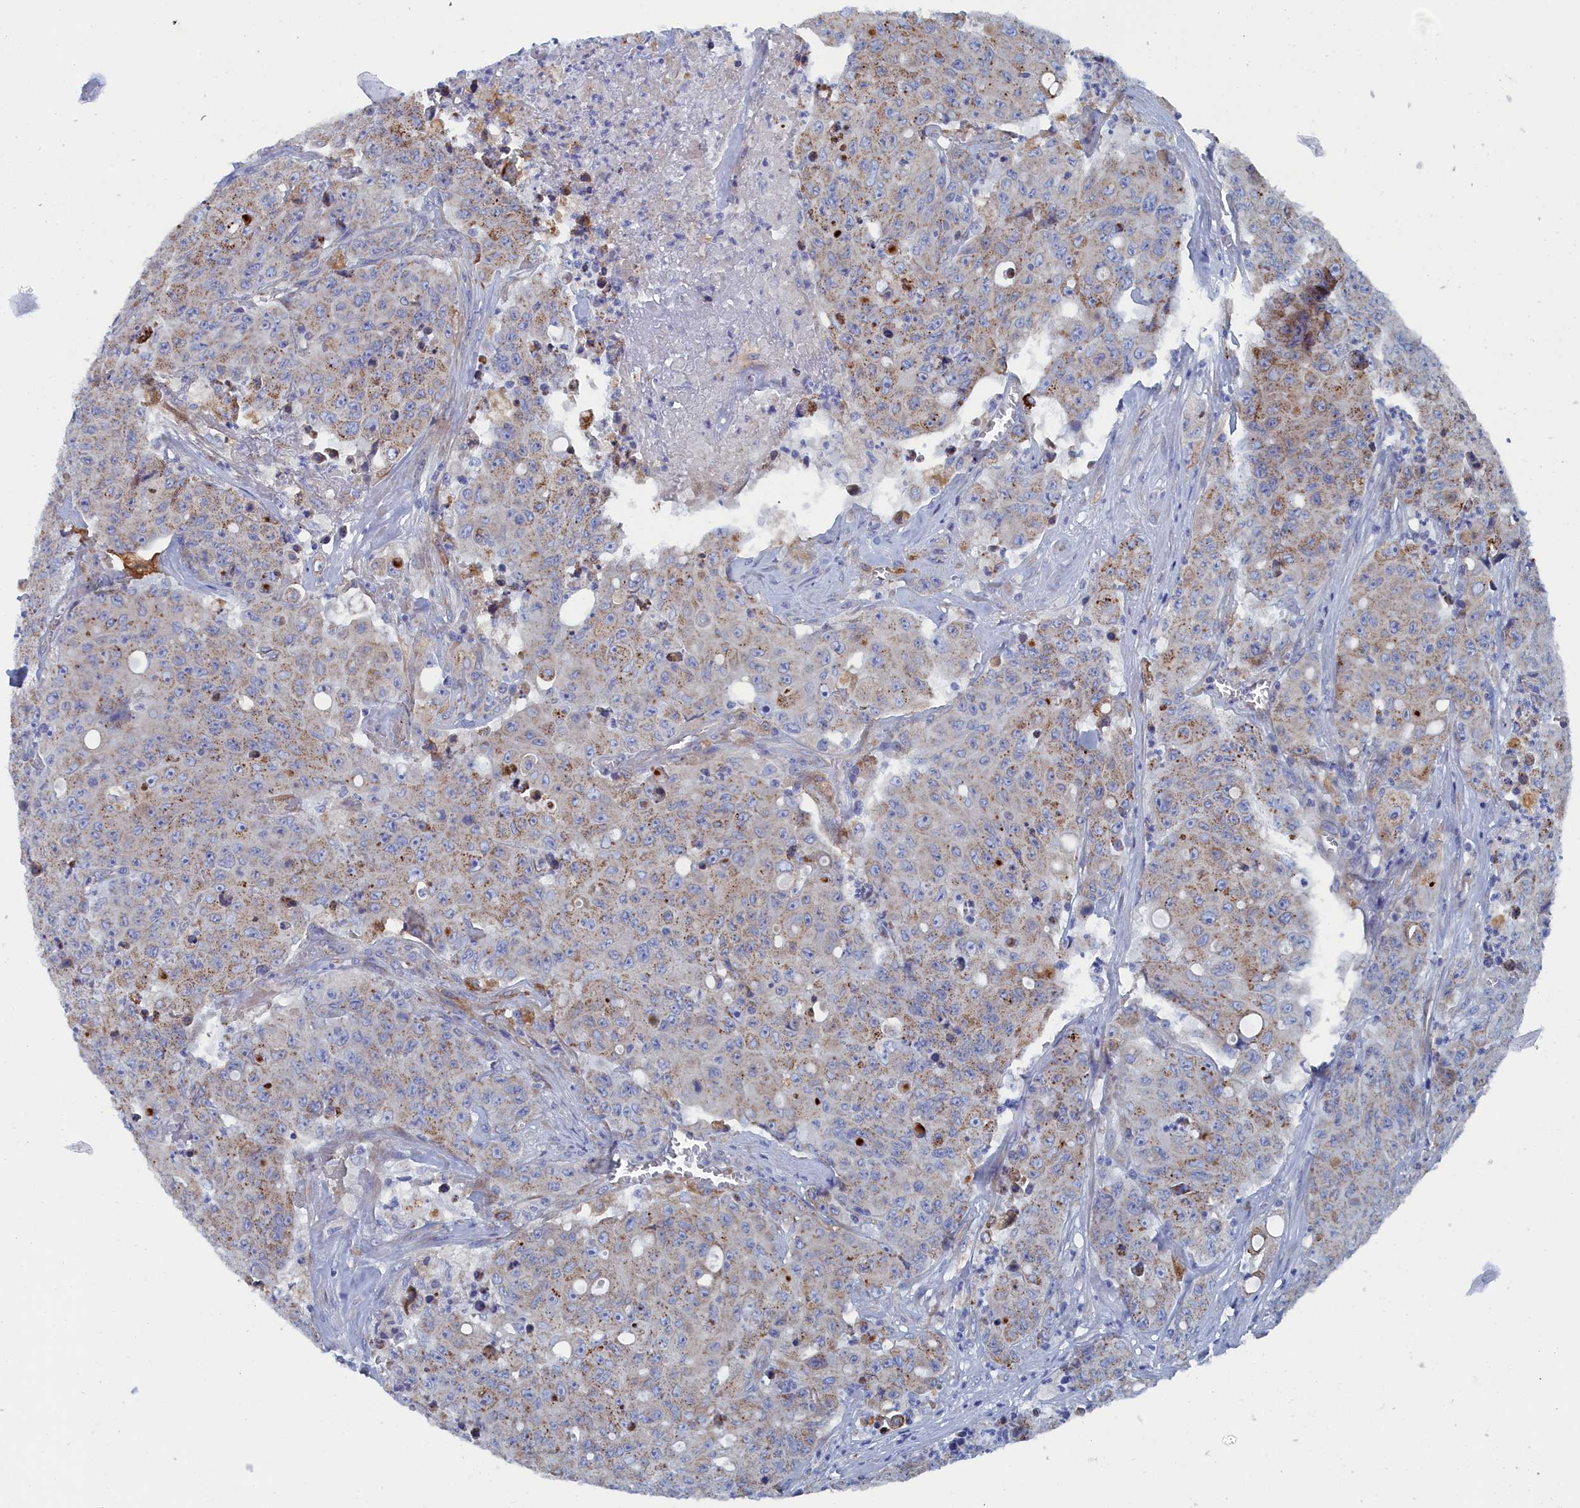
{"staining": {"intensity": "weak", "quantity": "25%-75%", "location": "cytoplasmic/membranous"}, "tissue": "colorectal cancer", "cell_type": "Tumor cells", "image_type": "cancer", "snomed": [{"axis": "morphology", "description": "Adenocarcinoma, NOS"}, {"axis": "topography", "description": "Colon"}], "caption": "Weak cytoplasmic/membranous expression for a protein is seen in approximately 25%-75% of tumor cells of colorectal cancer using immunohistochemistry.", "gene": "COG7", "patient": {"sex": "male", "age": 51}}